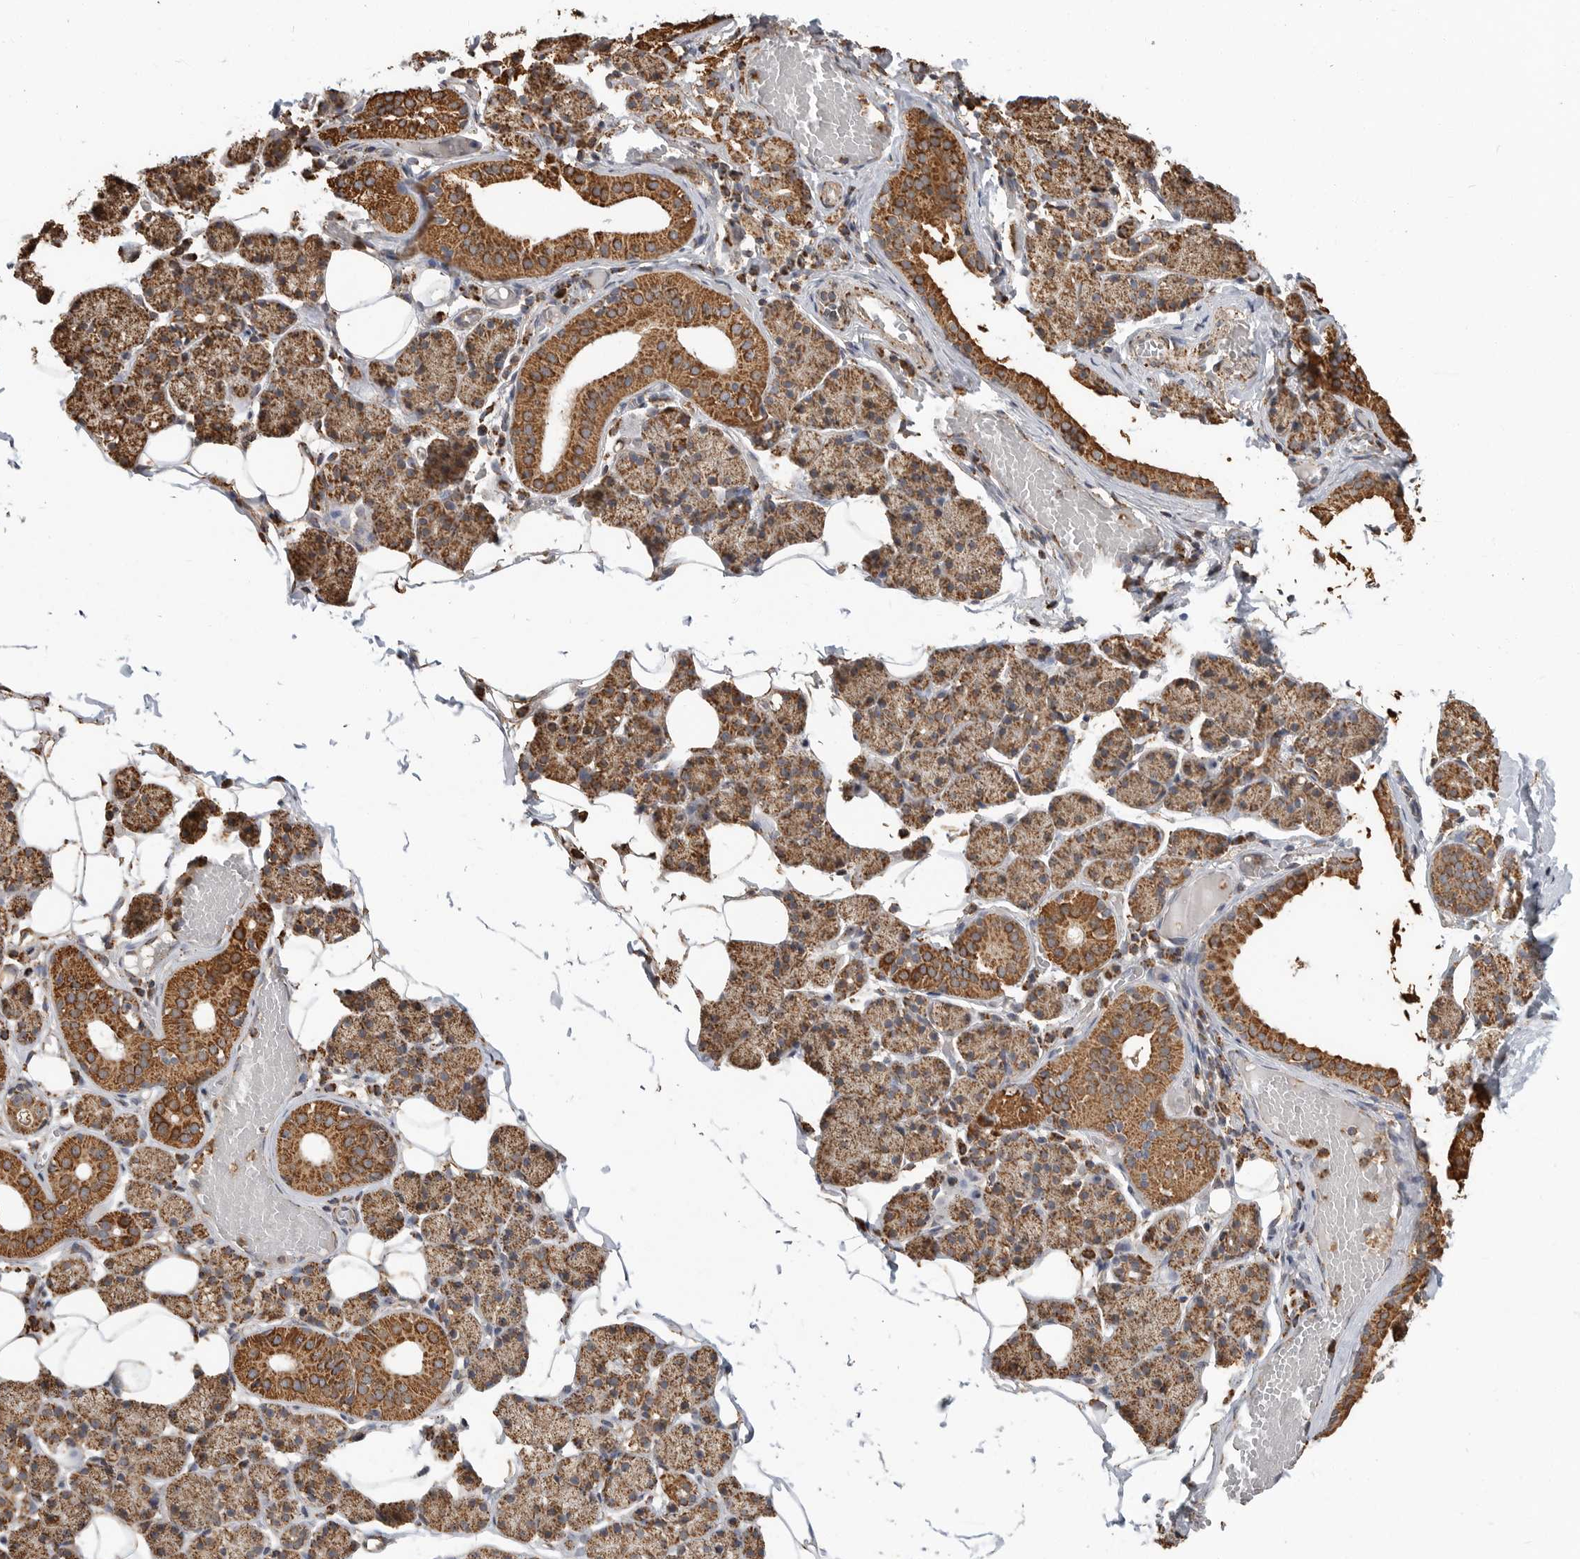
{"staining": {"intensity": "moderate", "quantity": ">75%", "location": "cytoplasmic/membranous"}, "tissue": "salivary gland", "cell_type": "Glandular cells", "image_type": "normal", "snomed": [{"axis": "morphology", "description": "Normal tissue, NOS"}, {"axis": "topography", "description": "Salivary gland"}], "caption": "This is a micrograph of immunohistochemistry (IHC) staining of benign salivary gland, which shows moderate staining in the cytoplasmic/membranous of glandular cells.", "gene": "GCNT2", "patient": {"sex": "female", "age": 33}}